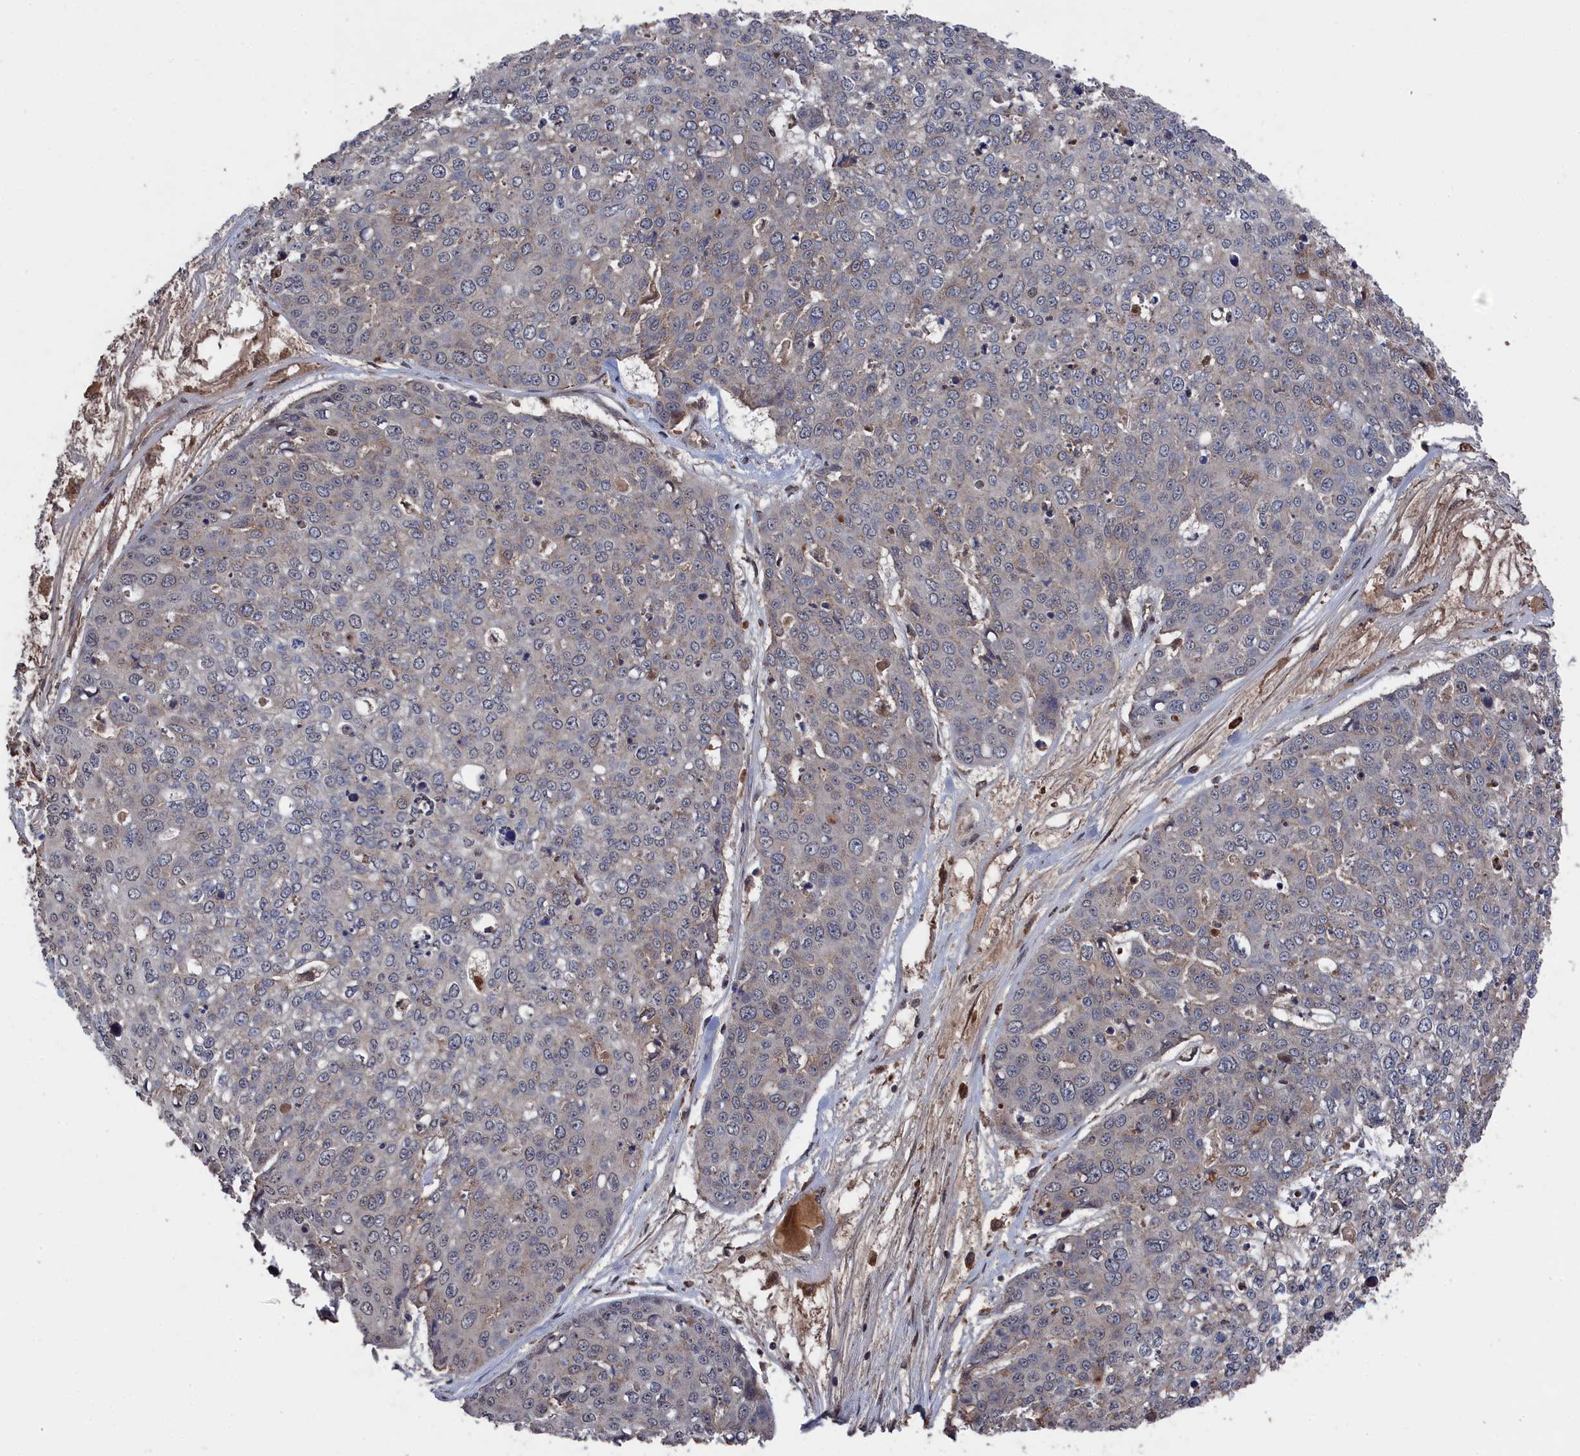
{"staining": {"intensity": "moderate", "quantity": "25%-75%", "location": "cytoplasmic/membranous,nuclear"}, "tissue": "skin cancer", "cell_type": "Tumor cells", "image_type": "cancer", "snomed": [{"axis": "morphology", "description": "Squamous cell carcinoma, NOS"}, {"axis": "topography", "description": "Skin"}], "caption": "IHC (DAB (3,3'-diaminobenzidine)) staining of human skin squamous cell carcinoma shows moderate cytoplasmic/membranous and nuclear protein positivity in about 25%-75% of tumor cells.", "gene": "CEACAM21", "patient": {"sex": "female", "age": 44}}